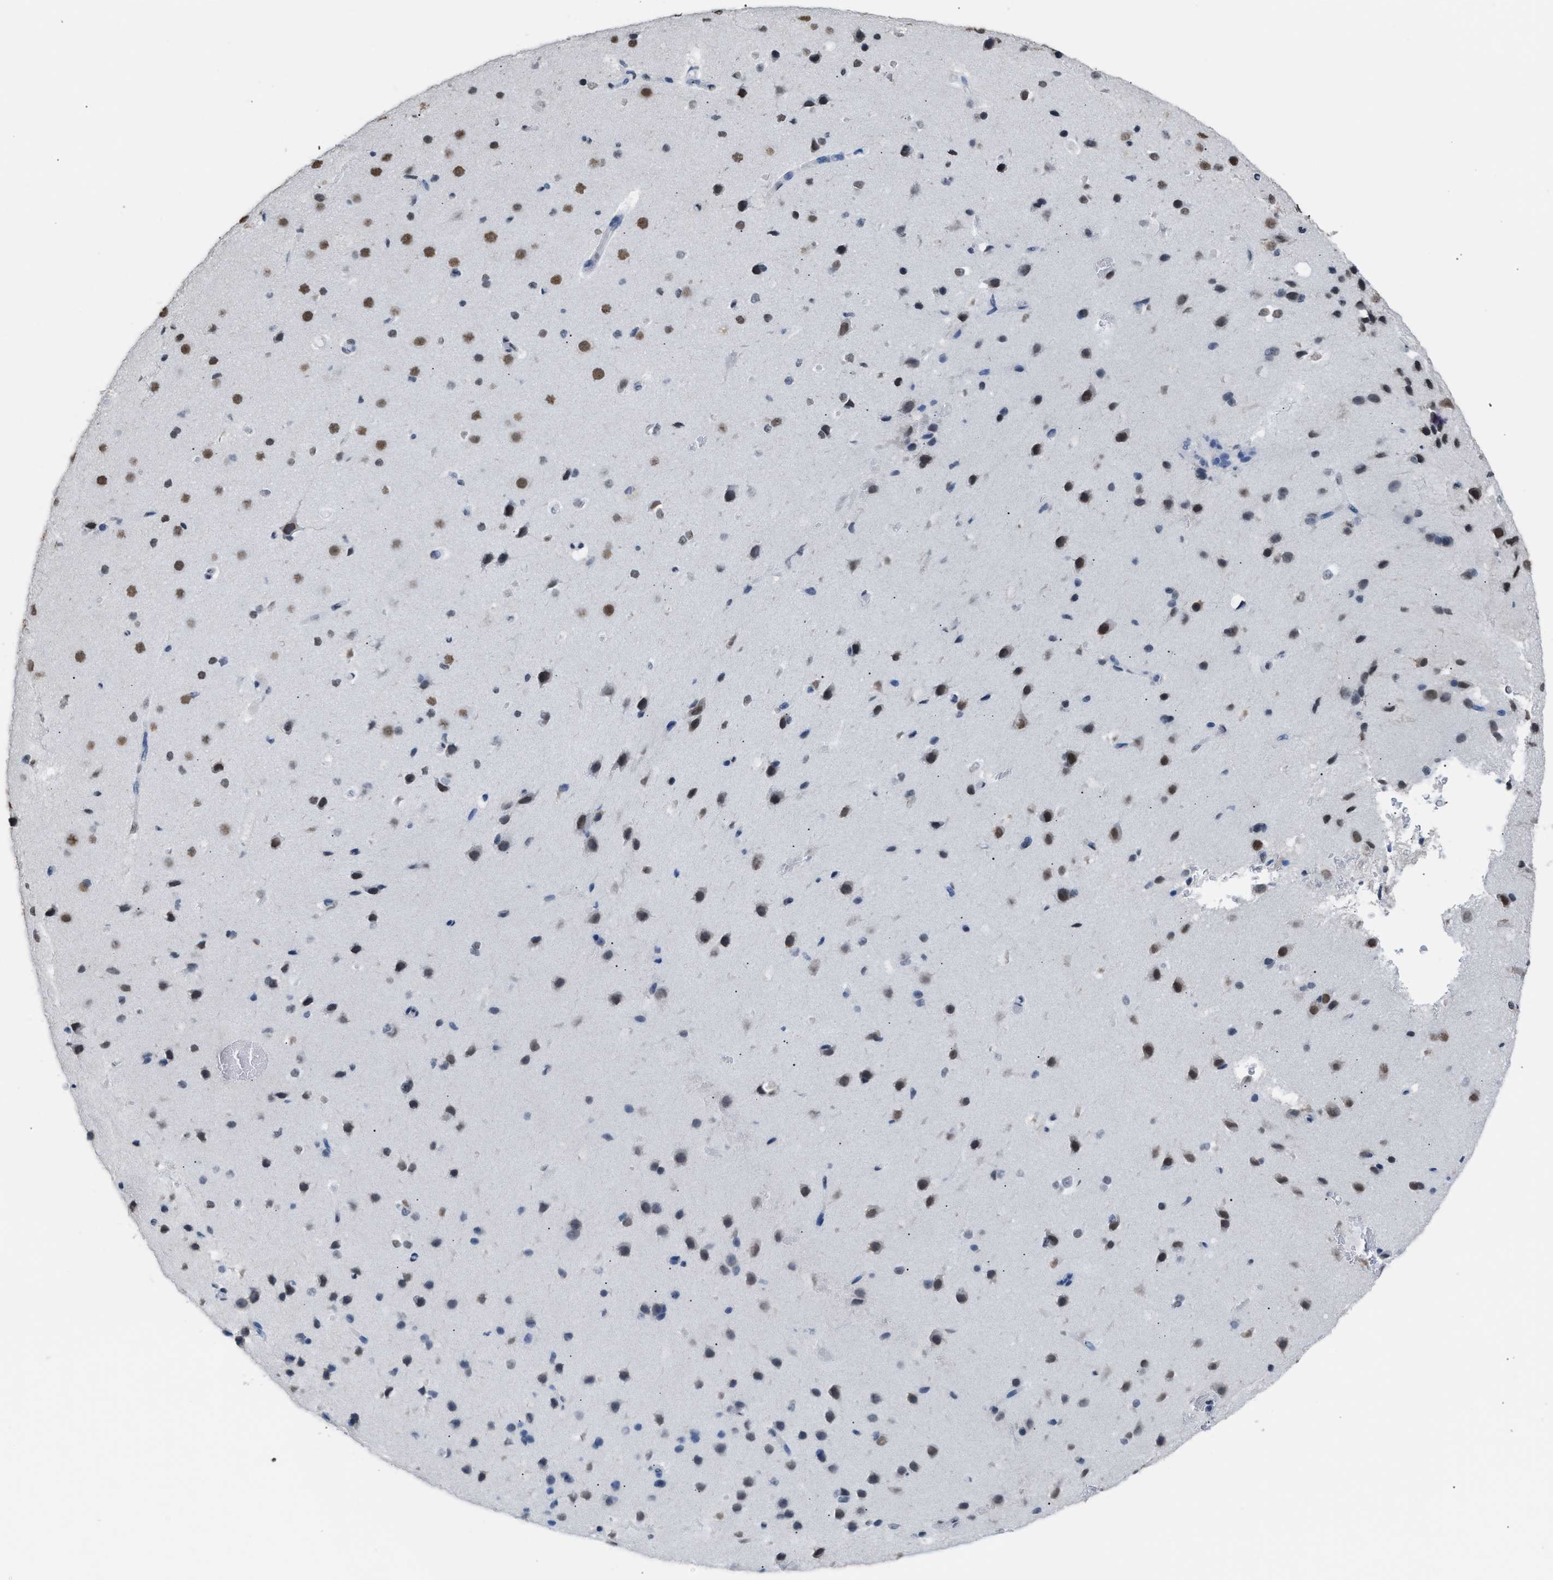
{"staining": {"intensity": "negative", "quantity": "none", "location": "none"}, "tissue": "cerebral cortex", "cell_type": "Endothelial cells", "image_type": "normal", "snomed": [{"axis": "morphology", "description": "Normal tissue, NOS"}, {"axis": "morphology", "description": "Developmental malformation"}, {"axis": "topography", "description": "Cerebral cortex"}], "caption": "Endothelial cells are negative for brown protein staining in benign cerebral cortex. (IHC, brightfield microscopy, high magnification).", "gene": "CCAR2", "patient": {"sex": "female", "age": 30}}